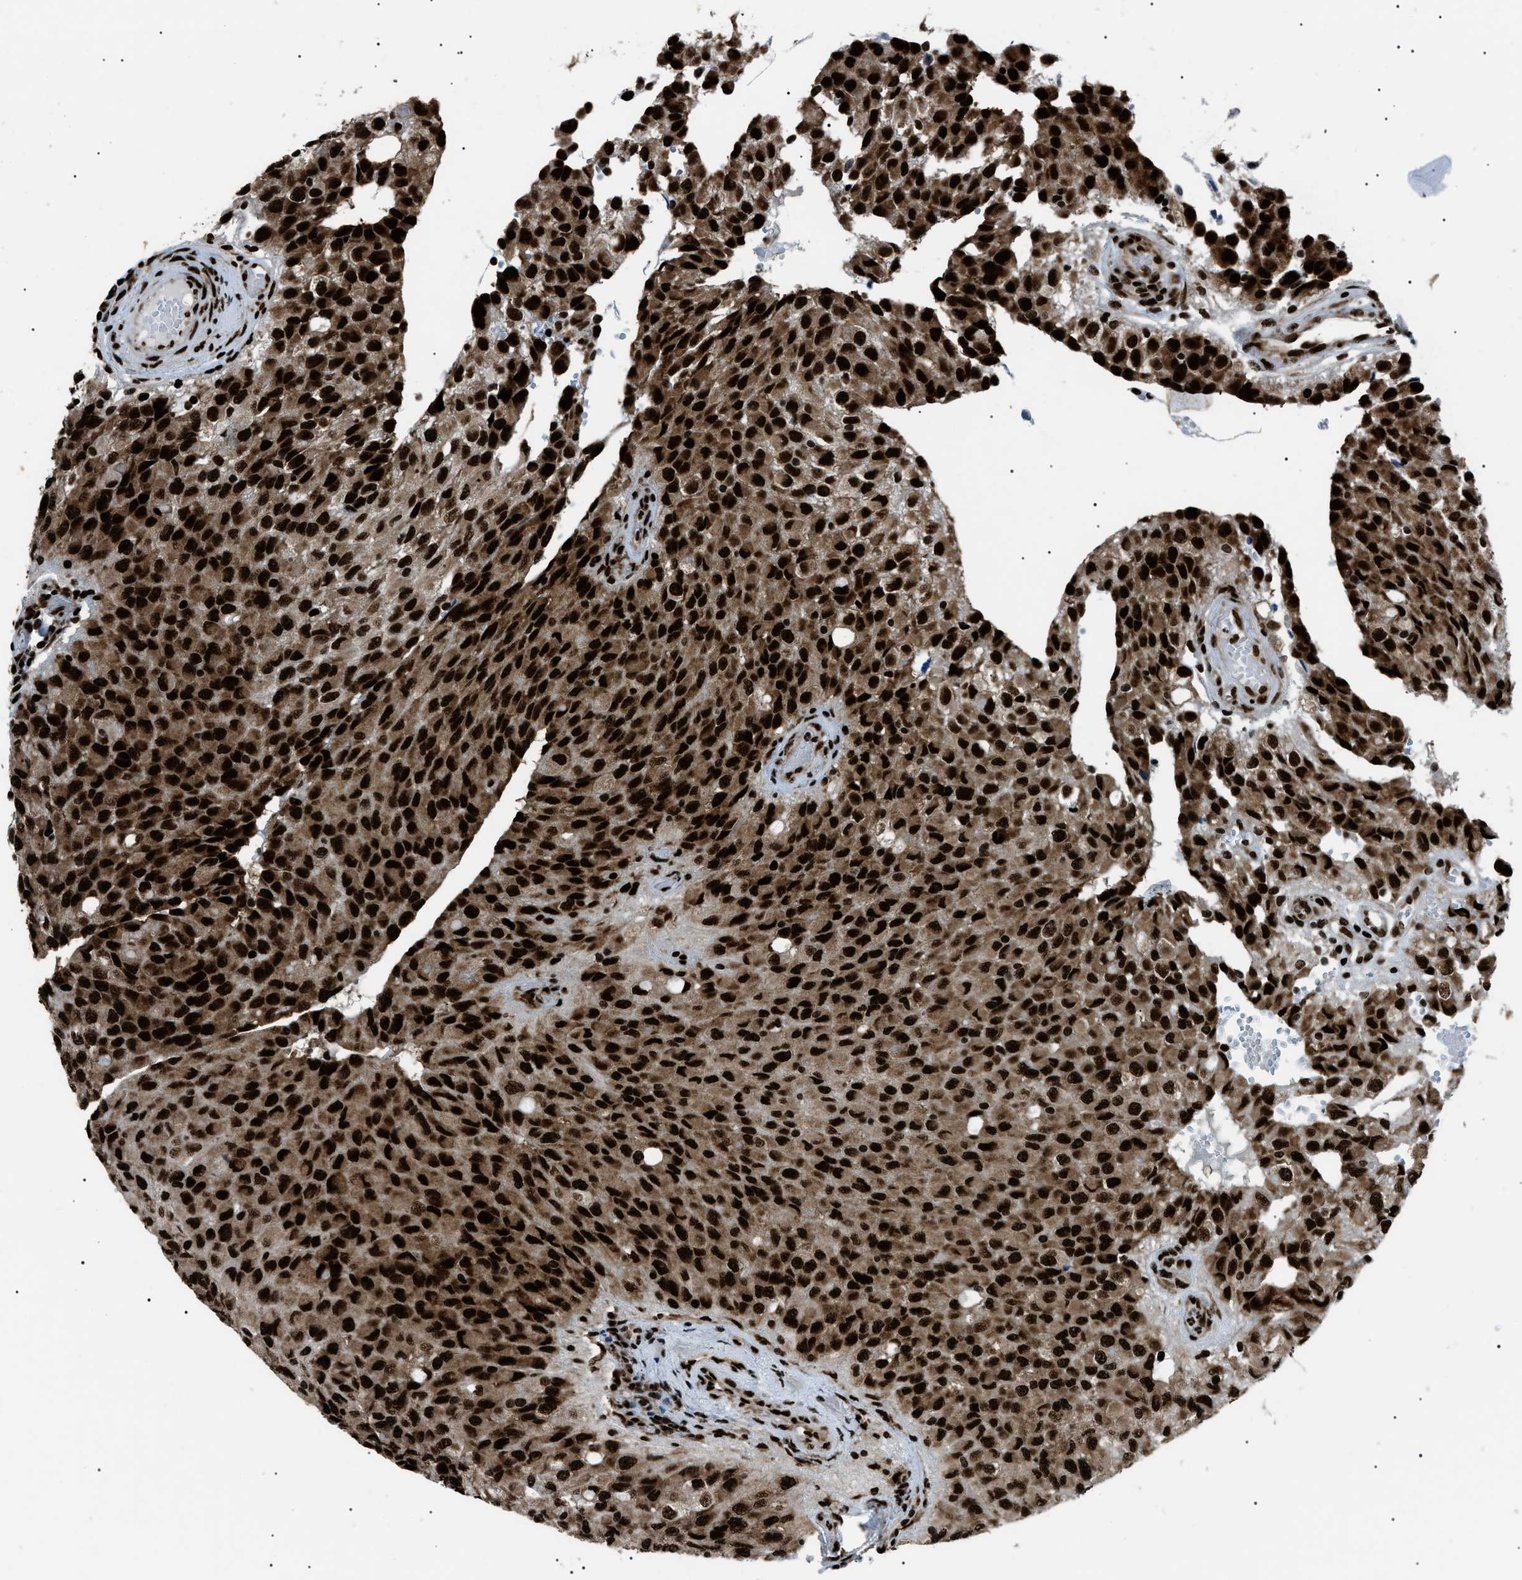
{"staining": {"intensity": "strong", "quantity": ">75%", "location": "nuclear"}, "tissue": "glioma", "cell_type": "Tumor cells", "image_type": "cancer", "snomed": [{"axis": "morphology", "description": "Glioma, malignant, High grade"}, {"axis": "topography", "description": "Brain"}], "caption": "Protein staining of malignant glioma (high-grade) tissue shows strong nuclear positivity in about >75% of tumor cells. The staining is performed using DAB brown chromogen to label protein expression. The nuclei are counter-stained blue using hematoxylin.", "gene": "HNRNPK", "patient": {"sex": "male", "age": 32}}